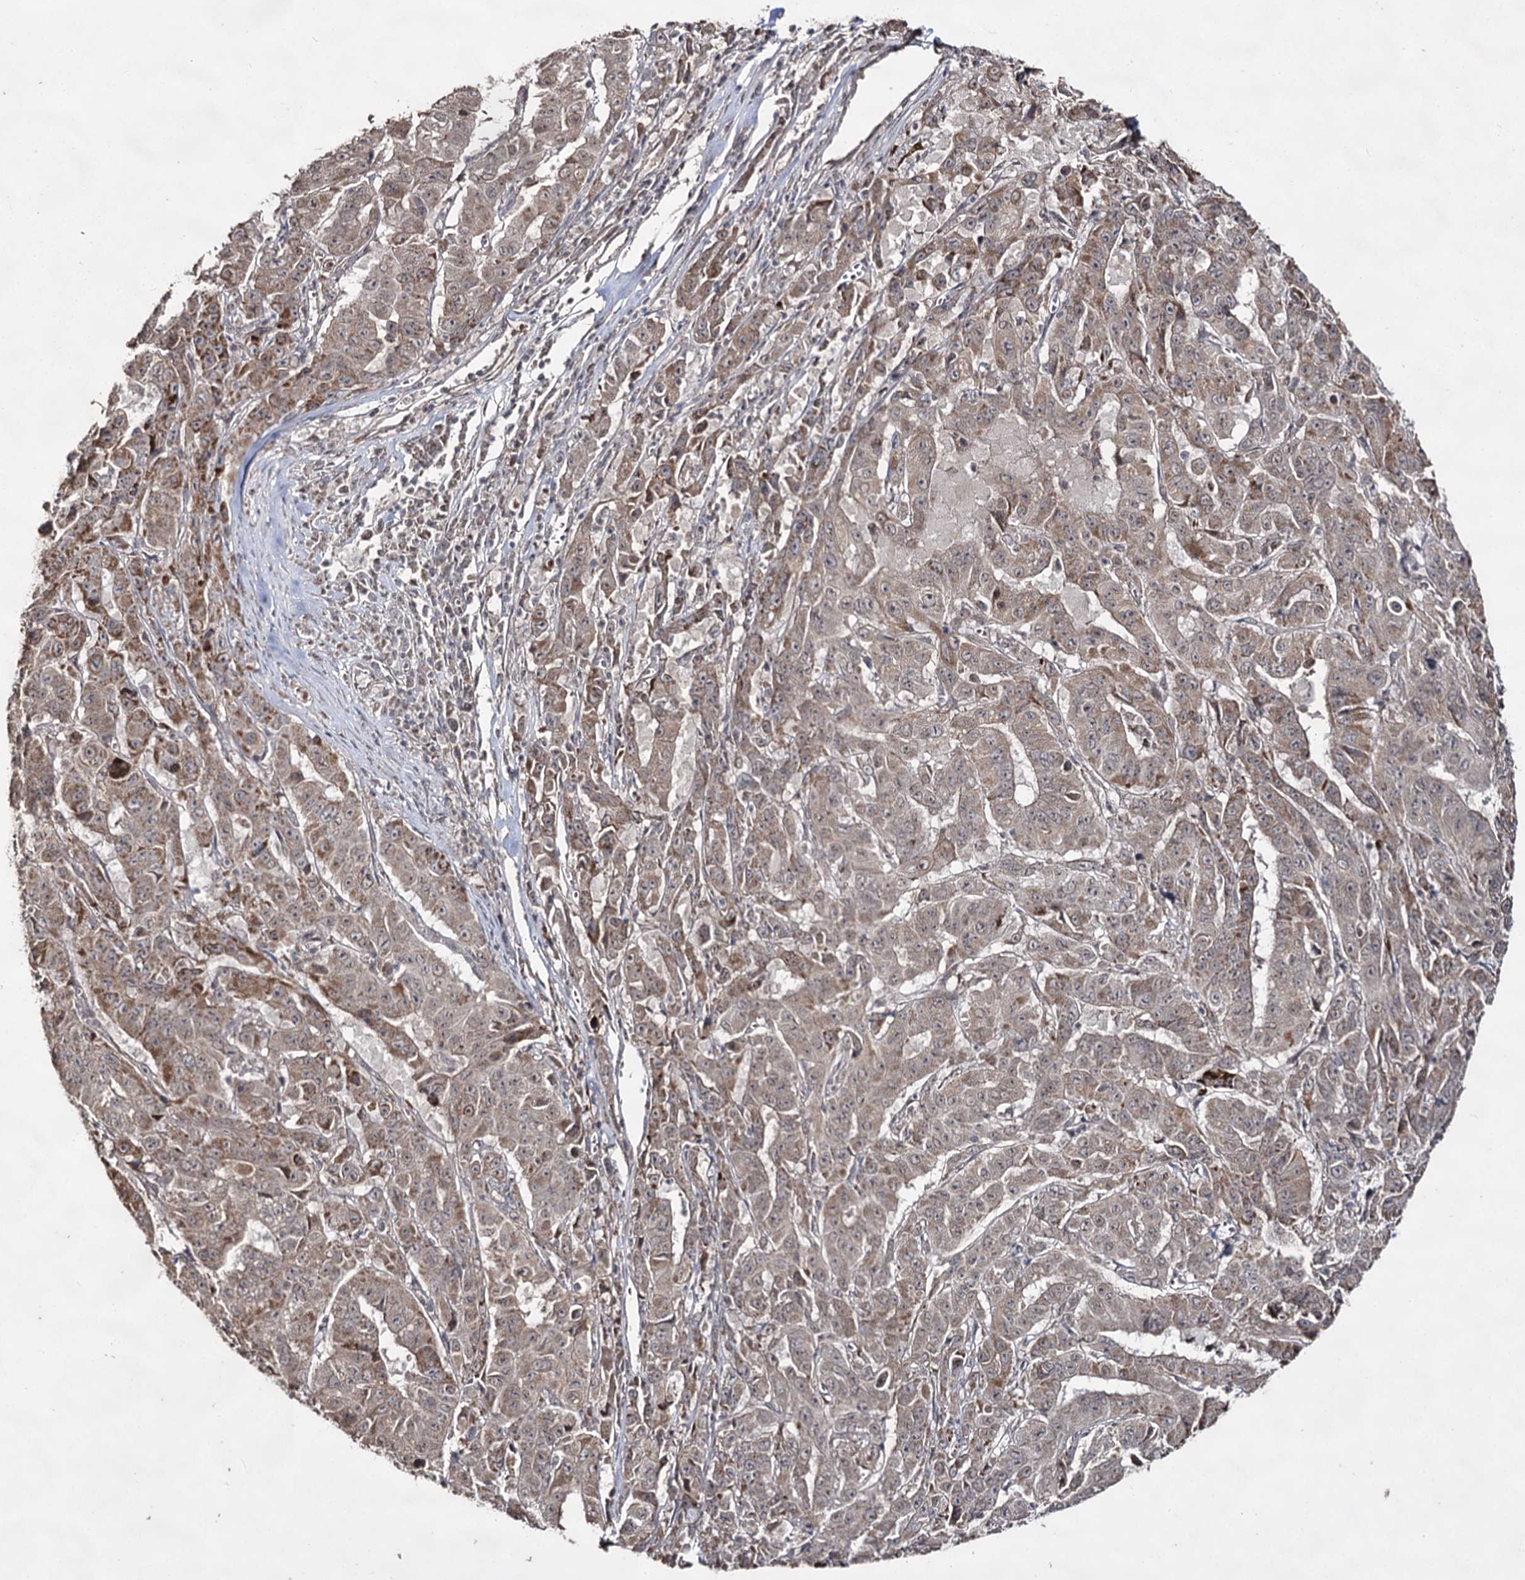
{"staining": {"intensity": "weak", "quantity": ">75%", "location": "cytoplasmic/membranous"}, "tissue": "pancreatic cancer", "cell_type": "Tumor cells", "image_type": "cancer", "snomed": [{"axis": "morphology", "description": "Adenocarcinoma, NOS"}, {"axis": "topography", "description": "Pancreas"}], "caption": "Human pancreatic cancer (adenocarcinoma) stained with a protein marker demonstrates weak staining in tumor cells.", "gene": "ACTR6", "patient": {"sex": "male", "age": 63}}